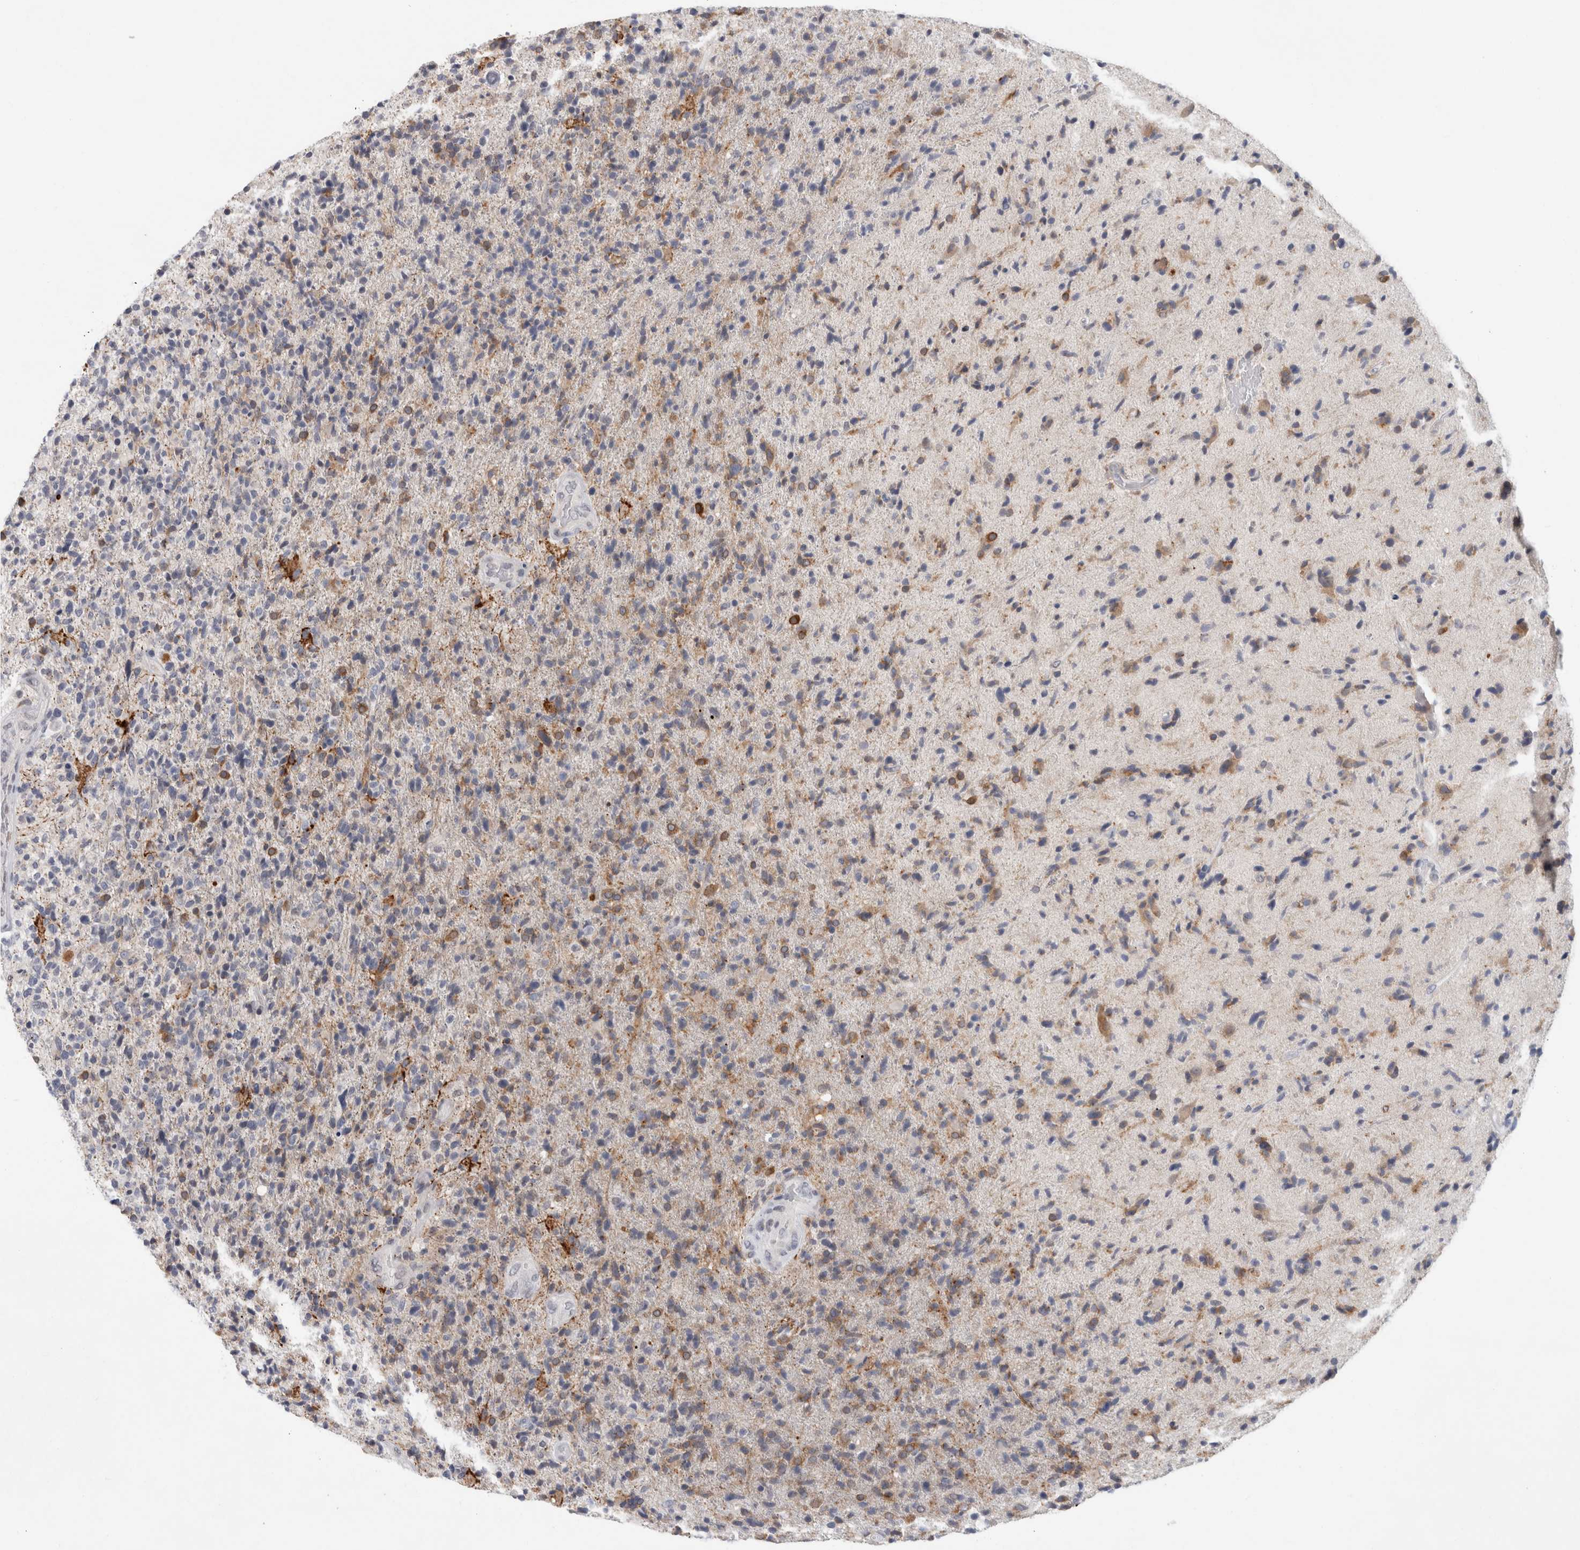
{"staining": {"intensity": "moderate", "quantity": "<25%", "location": "cytoplasmic/membranous"}, "tissue": "glioma", "cell_type": "Tumor cells", "image_type": "cancer", "snomed": [{"axis": "morphology", "description": "Glioma, malignant, High grade"}, {"axis": "topography", "description": "Brain"}], "caption": "Glioma tissue exhibits moderate cytoplasmic/membranous positivity in approximately <25% of tumor cells", "gene": "NIPA1", "patient": {"sex": "male", "age": 72}}